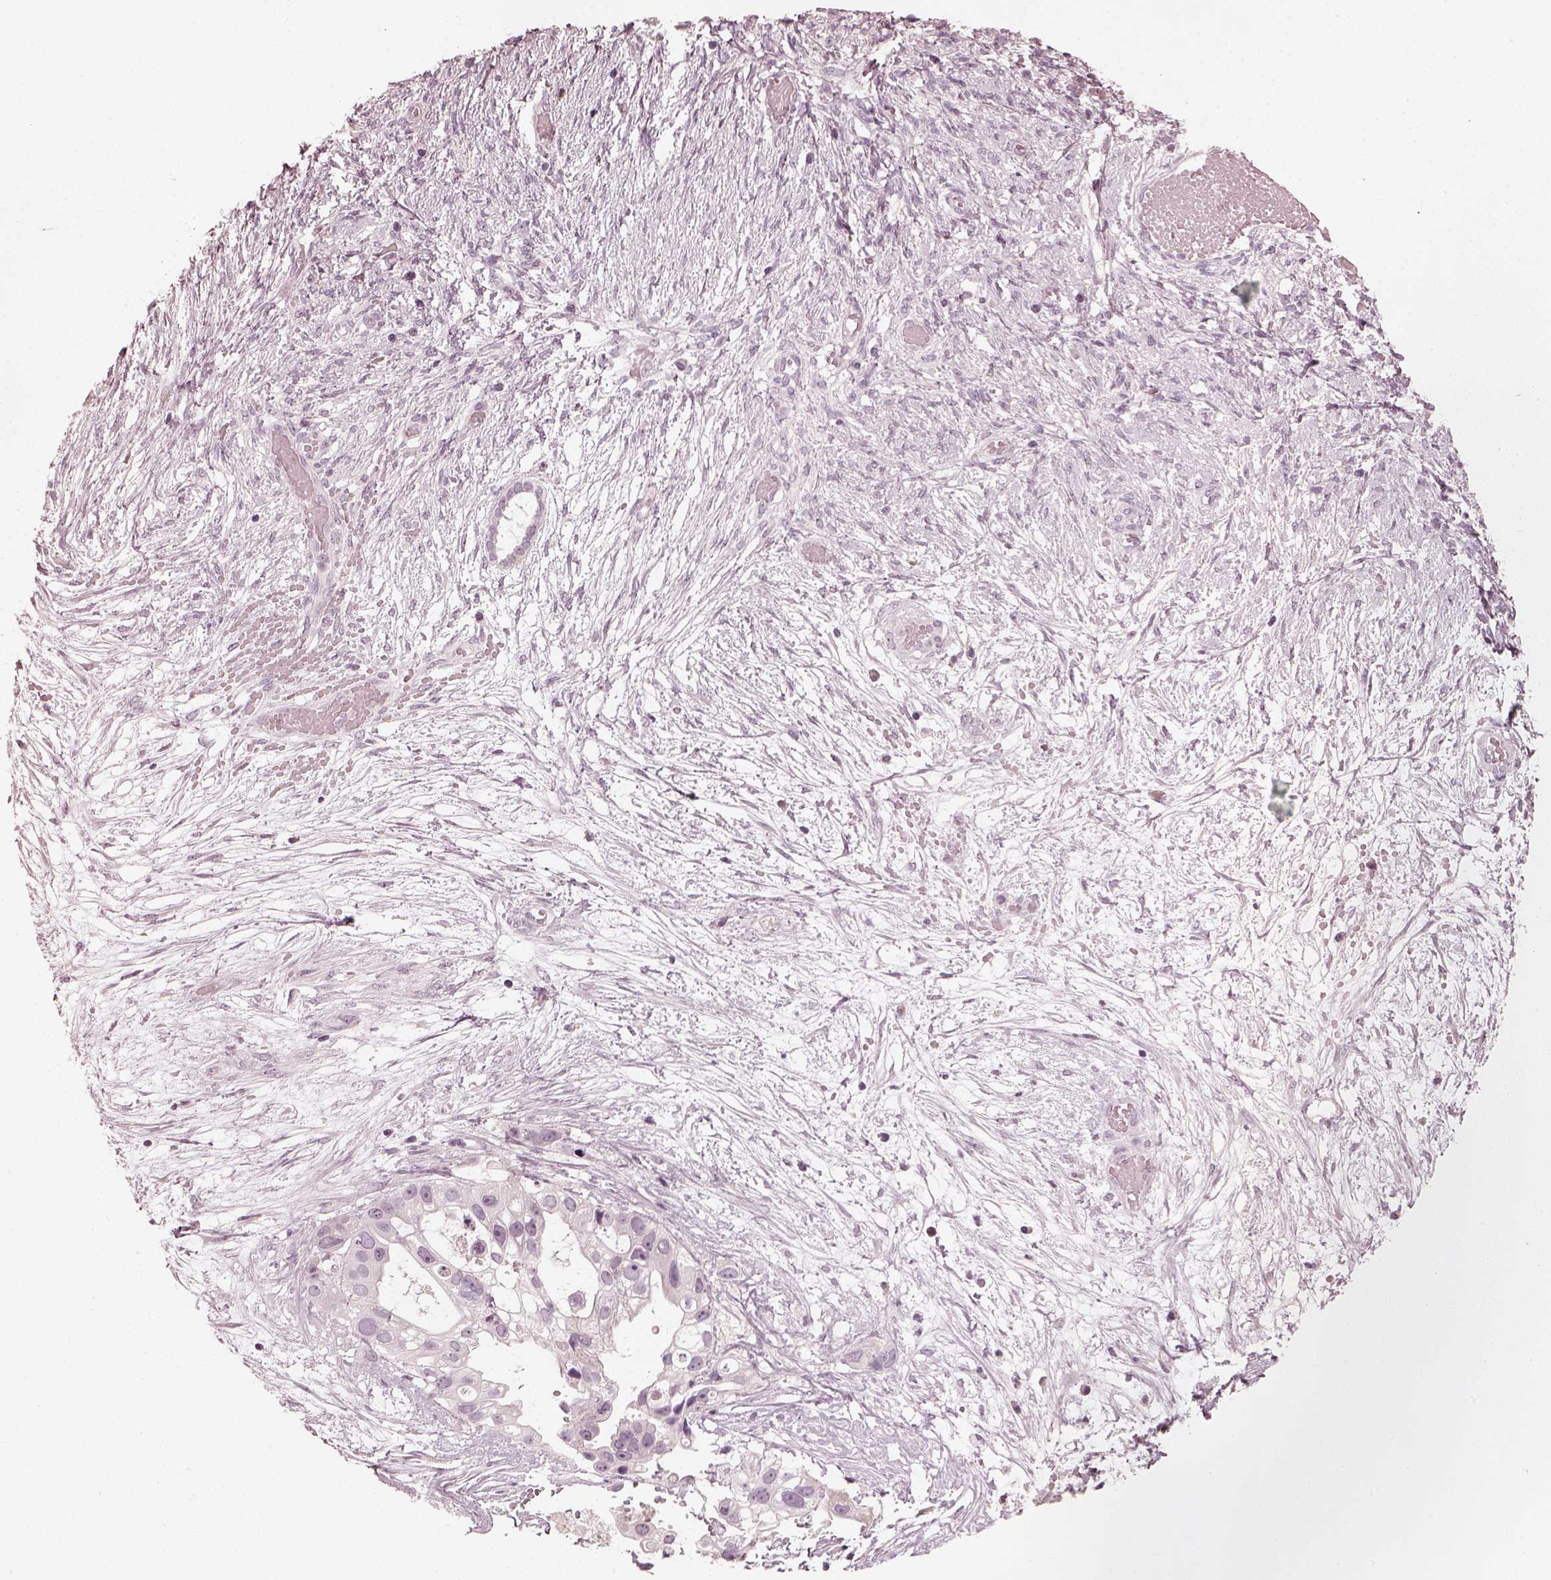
{"staining": {"intensity": "negative", "quantity": "none", "location": "none"}, "tissue": "ovarian cancer", "cell_type": "Tumor cells", "image_type": "cancer", "snomed": [{"axis": "morphology", "description": "Cystadenocarcinoma, serous, NOS"}, {"axis": "topography", "description": "Ovary"}], "caption": "DAB immunohistochemical staining of human serous cystadenocarcinoma (ovarian) exhibits no significant staining in tumor cells.", "gene": "OPTC", "patient": {"sex": "female", "age": 56}}